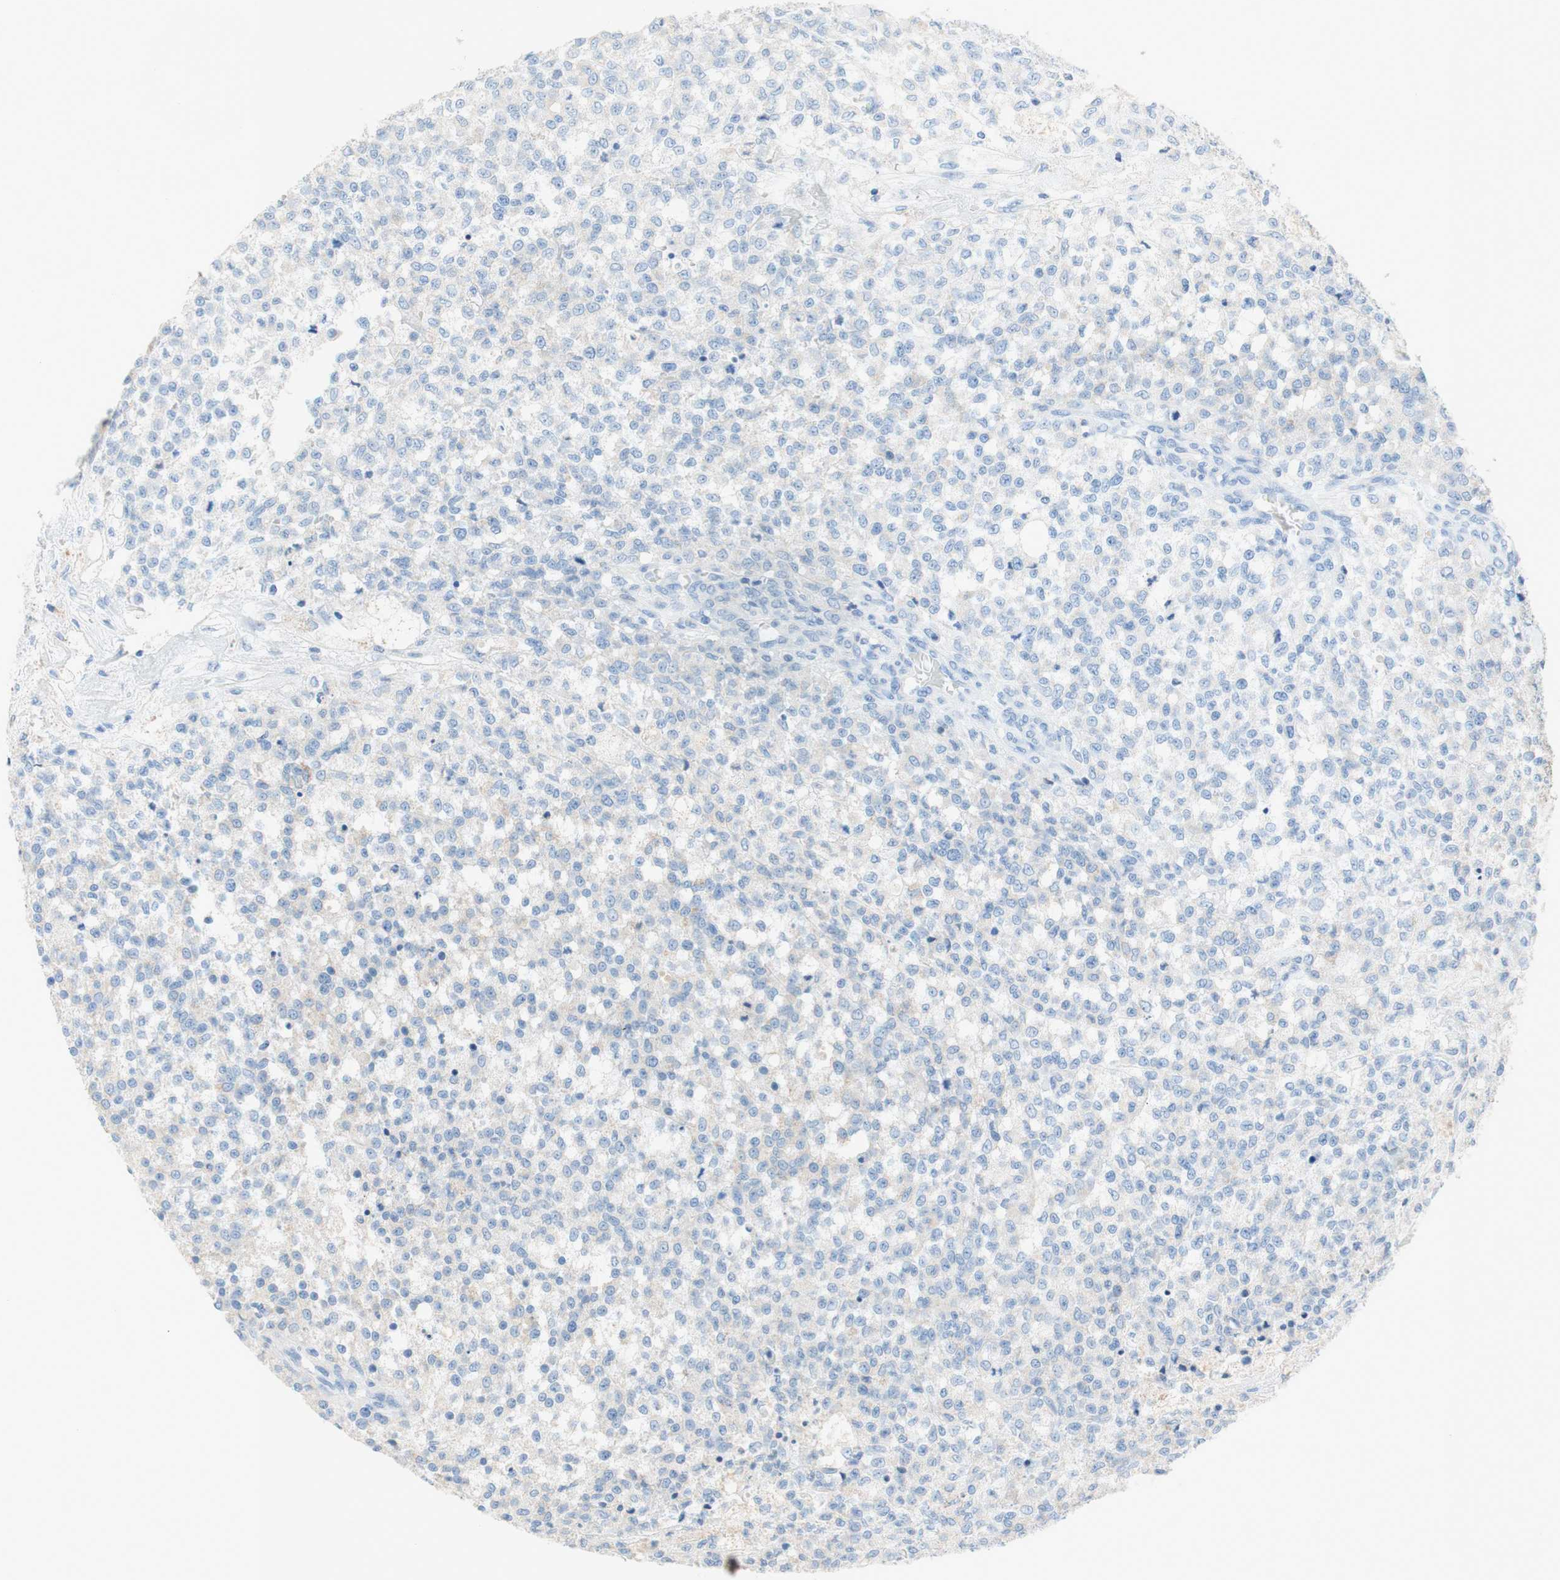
{"staining": {"intensity": "negative", "quantity": "none", "location": "none"}, "tissue": "testis cancer", "cell_type": "Tumor cells", "image_type": "cancer", "snomed": [{"axis": "morphology", "description": "Seminoma, NOS"}, {"axis": "topography", "description": "Testis"}], "caption": "This is an immunohistochemistry photomicrograph of human testis cancer (seminoma). There is no positivity in tumor cells.", "gene": "POLR2J3", "patient": {"sex": "male", "age": 59}}